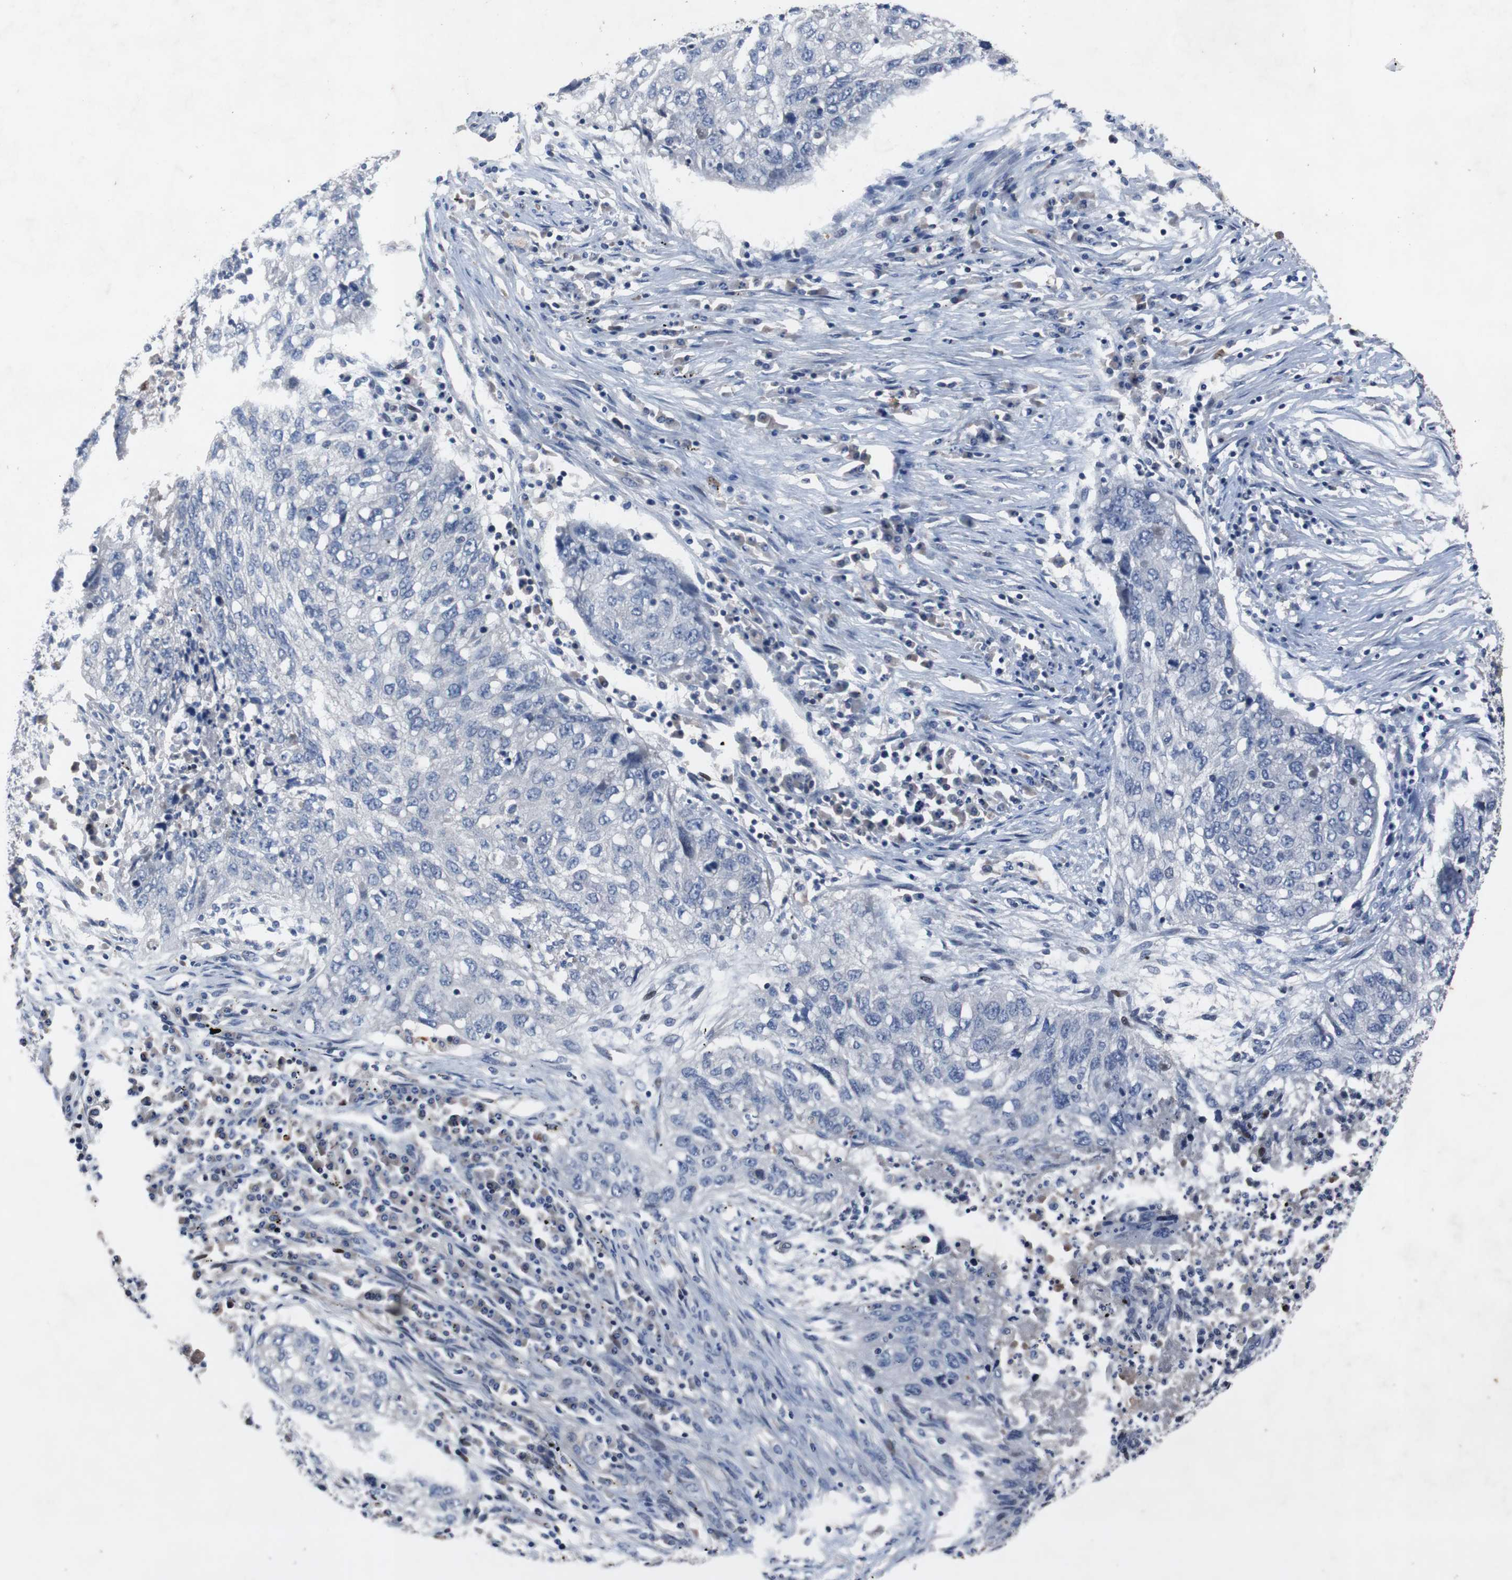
{"staining": {"intensity": "negative", "quantity": "none", "location": "none"}, "tissue": "lung cancer", "cell_type": "Tumor cells", "image_type": "cancer", "snomed": [{"axis": "morphology", "description": "Squamous cell carcinoma, NOS"}, {"axis": "topography", "description": "Lung"}], "caption": "Immunohistochemistry of lung squamous cell carcinoma displays no positivity in tumor cells.", "gene": "MUTYH", "patient": {"sex": "female", "age": 63}}